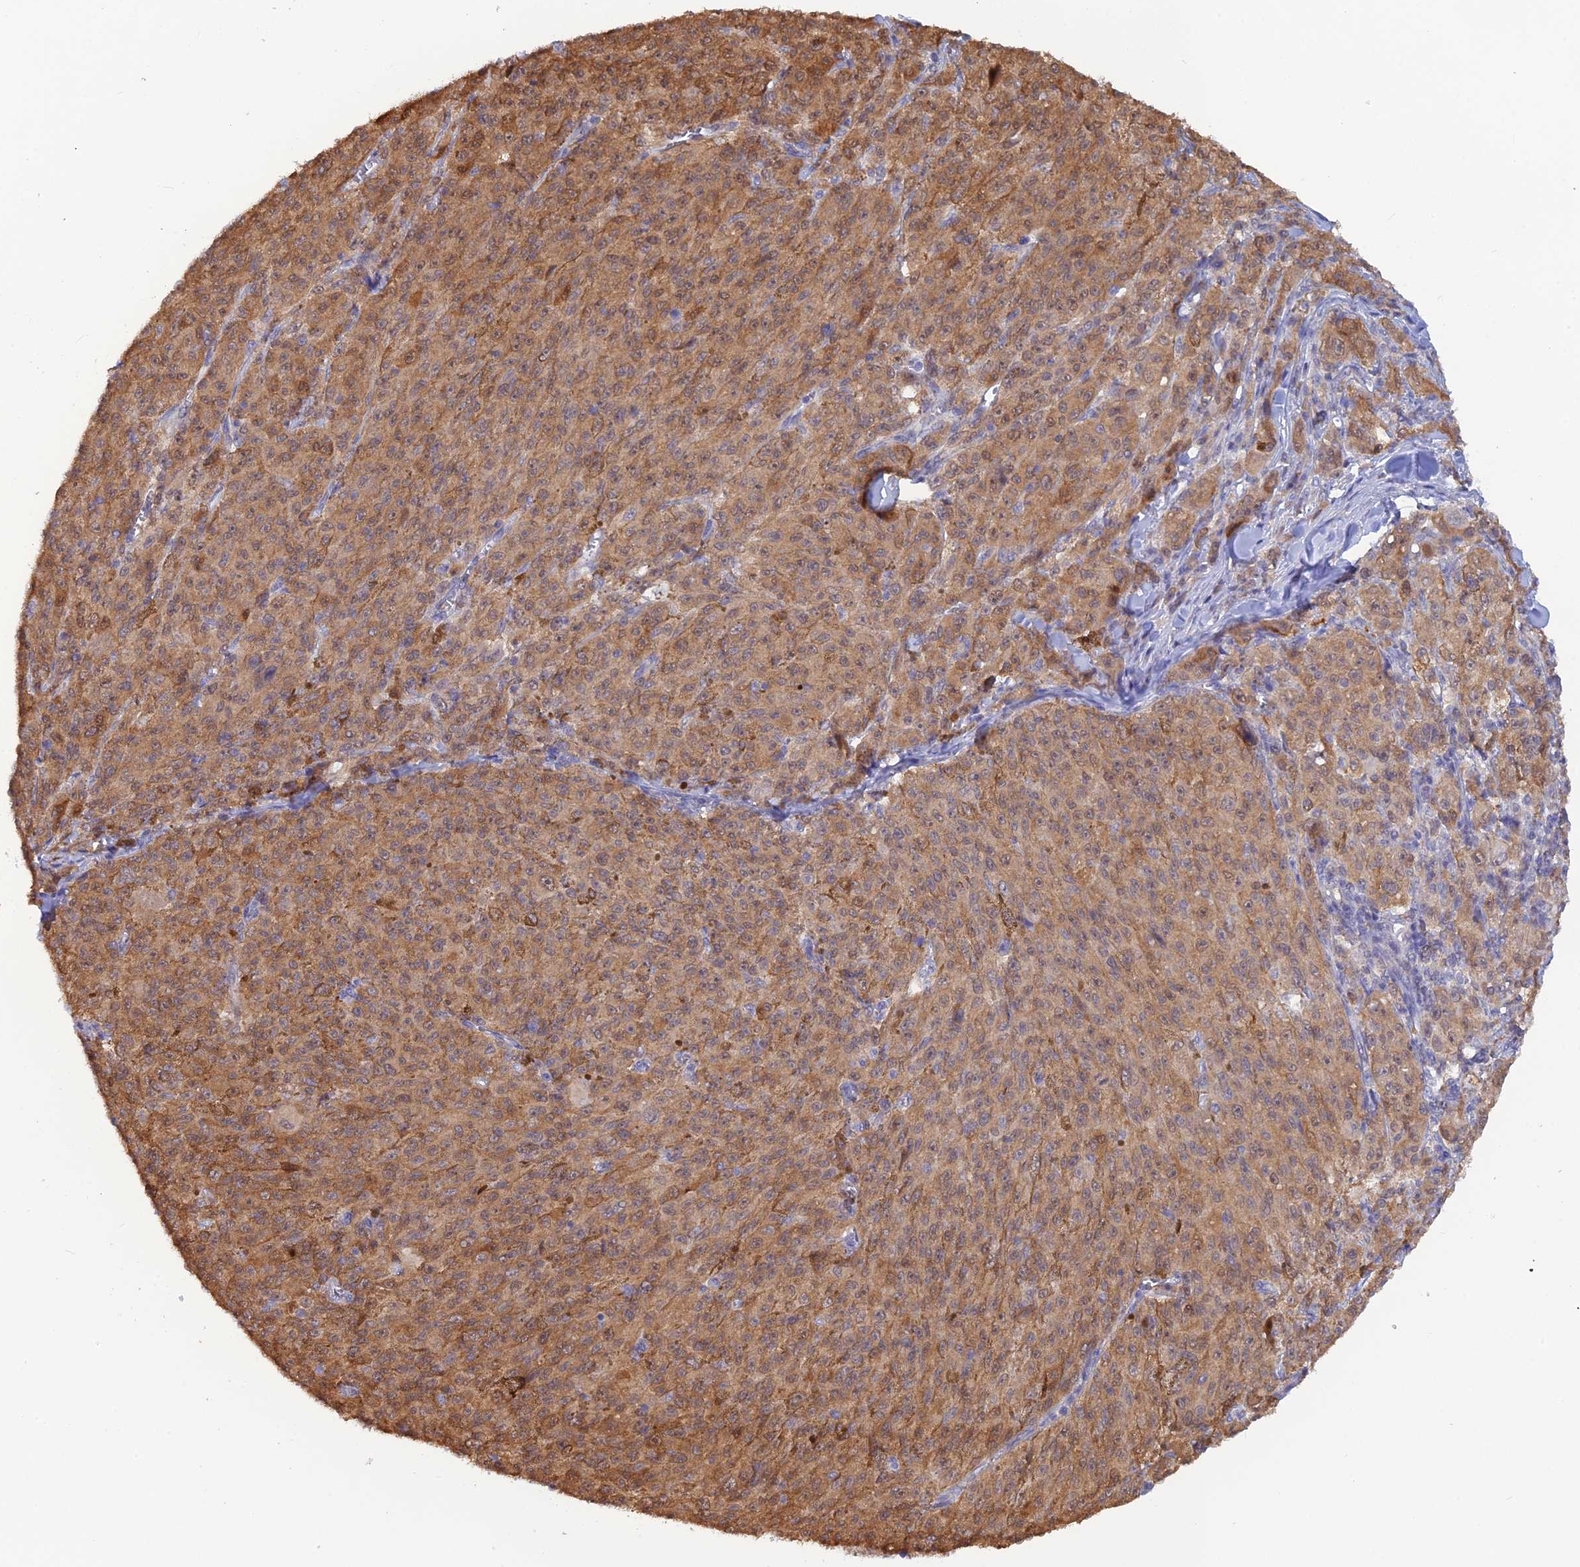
{"staining": {"intensity": "weak", "quantity": ">75%", "location": "cytoplasmic/membranous,nuclear"}, "tissue": "melanoma", "cell_type": "Tumor cells", "image_type": "cancer", "snomed": [{"axis": "morphology", "description": "Malignant melanoma, NOS"}, {"axis": "topography", "description": "Skin"}], "caption": "Melanoma stained for a protein exhibits weak cytoplasmic/membranous and nuclear positivity in tumor cells. The staining was performed using DAB (3,3'-diaminobenzidine), with brown indicating positive protein expression. Nuclei are stained blue with hematoxylin.", "gene": "HINT1", "patient": {"sex": "female", "age": 52}}